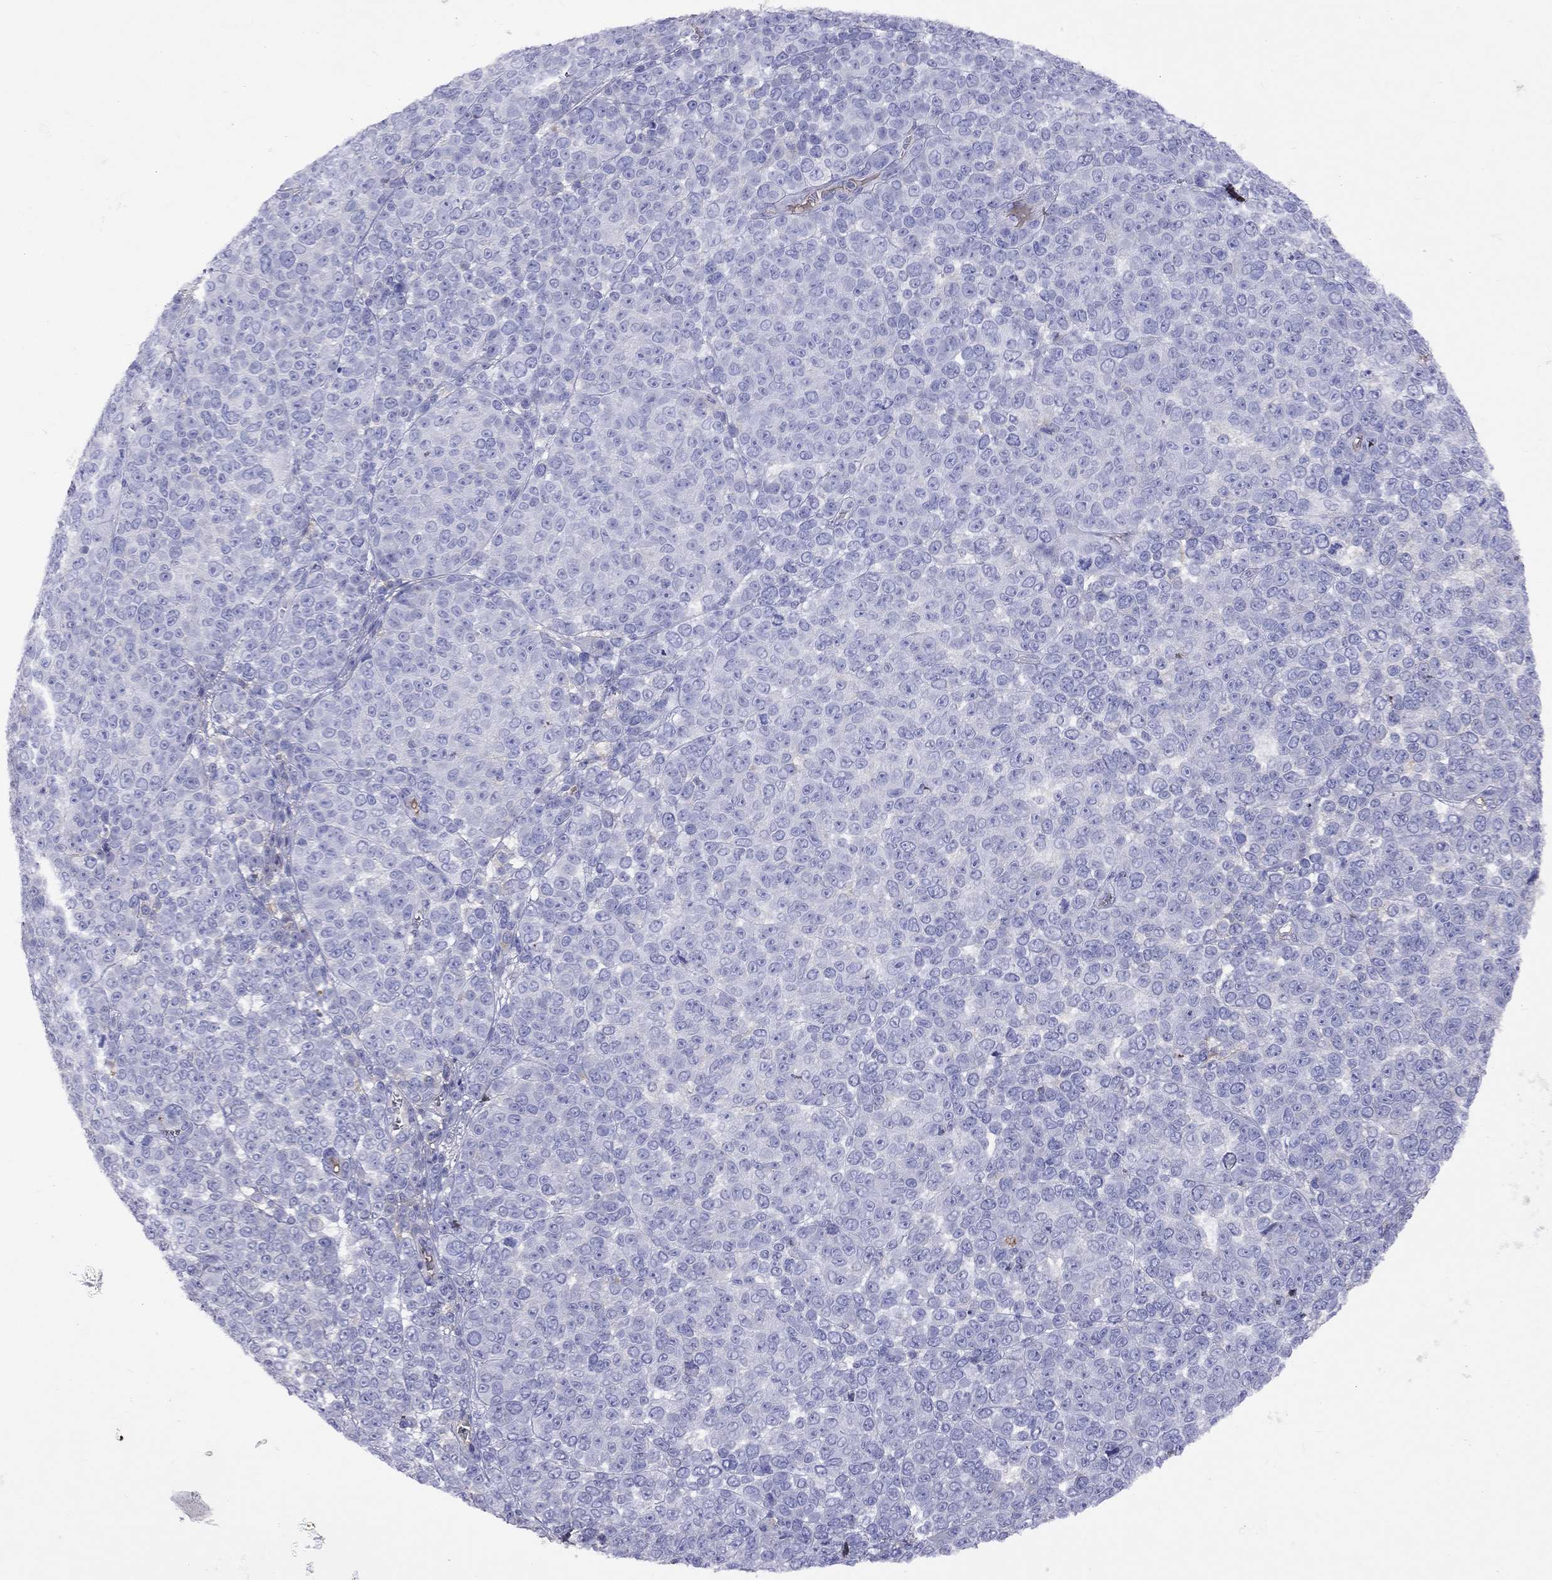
{"staining": {"intensity": "negative", "quantity": "none", "location": "none"}, "tissue": "melanoma", "cell_type": "Tumor cells", "image_type": "cancer", "snomed": [{"axis": "morphology", "description": "Malignant melanoma, NOS"}, {"axis": "topography", "description": "Skin"}], "caption": "IHC histopathology image of neoplastic tissue: human malignant melanoma stained with DAB (3,3'-diaminobenzidine) shows no significant protein staining in tumor cells.", "gene": "SERPINA3", "patient": {"sex": "female", "age": 95}}